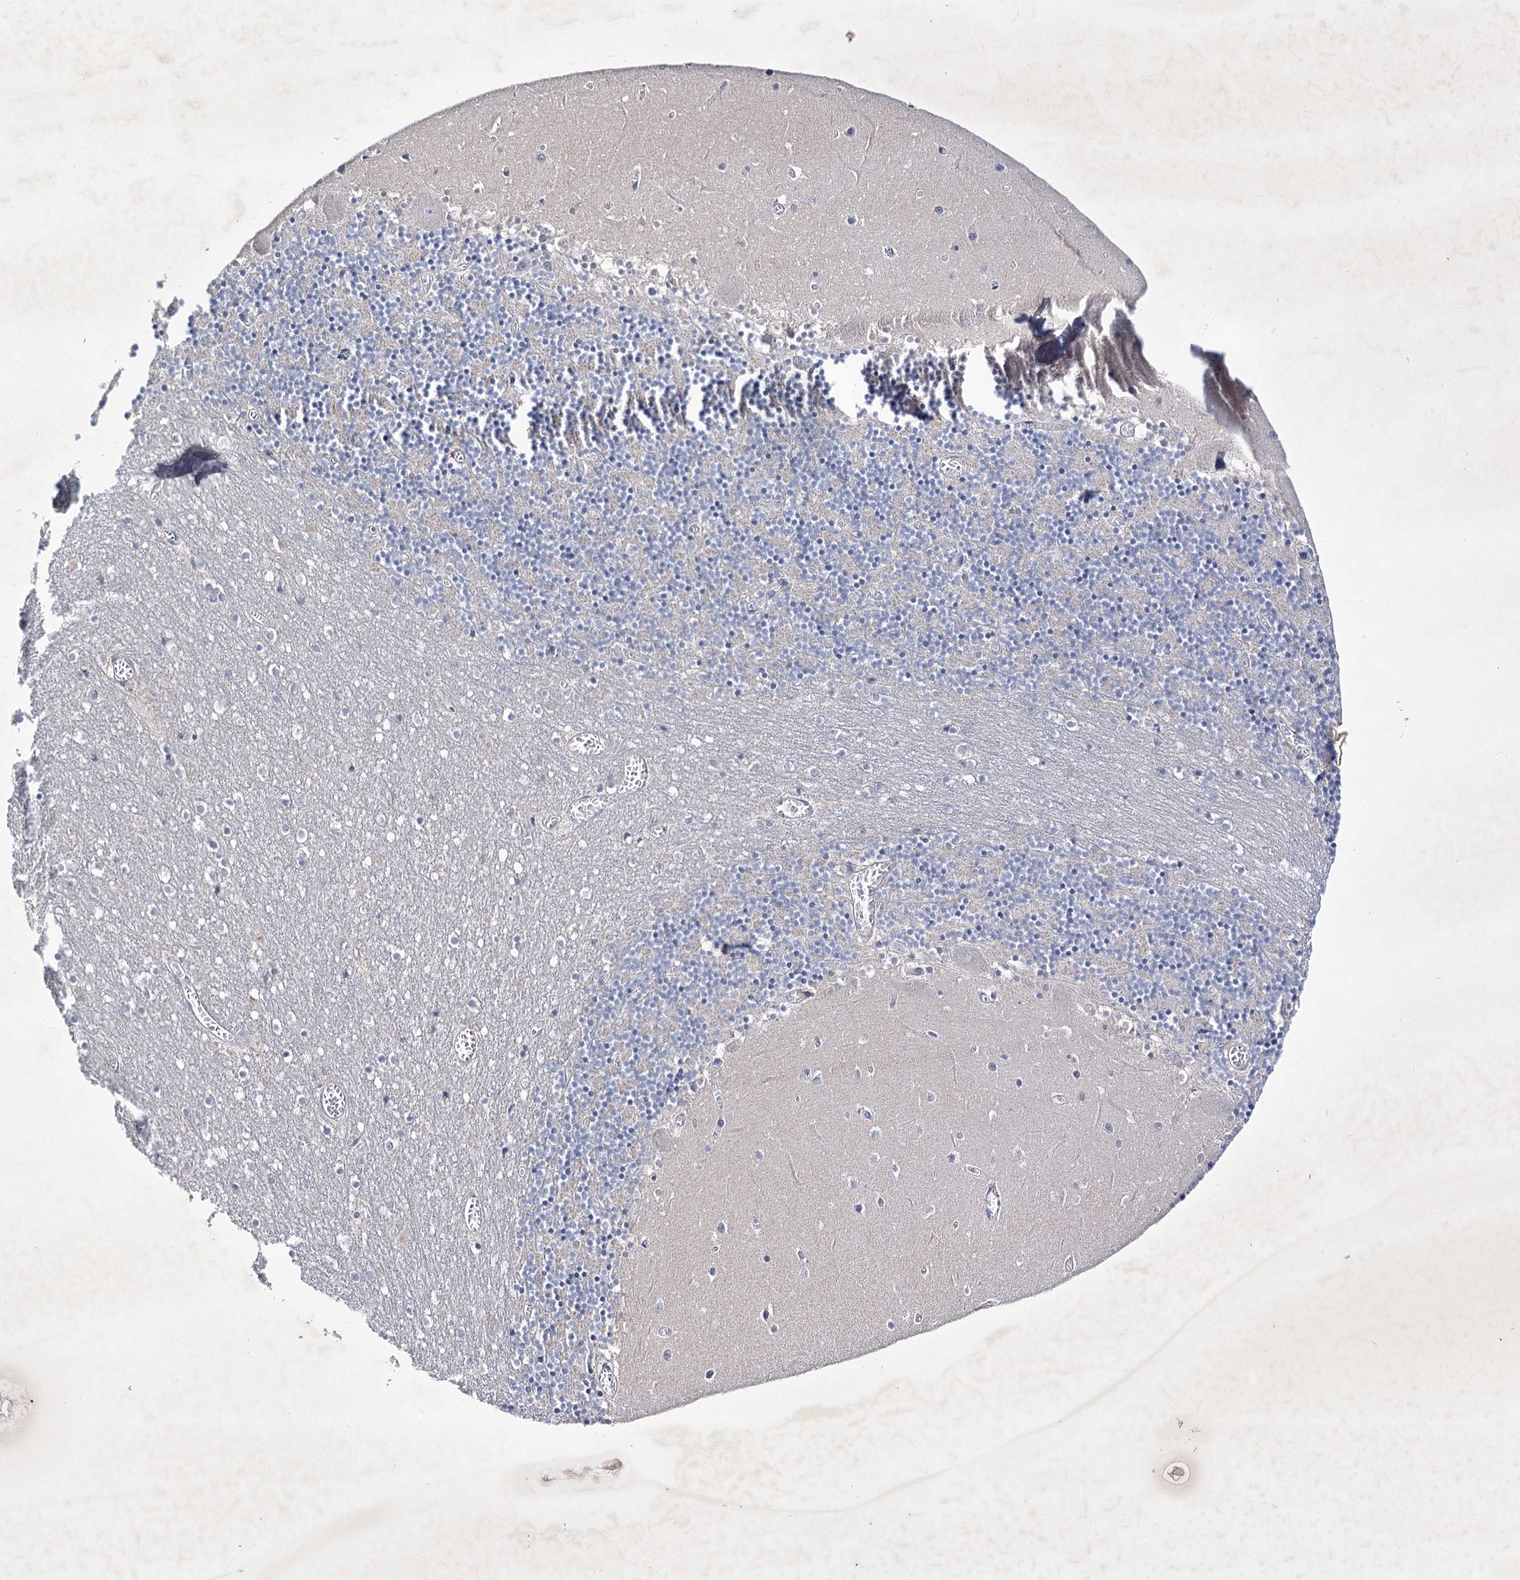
{"staining": {"intensity": "negative", "quantity": "none", "location": "none"}, "tissue": "cerebellum", "cell_type": "Cells in granular layer", "image_type": "normal", "snomed": [{"axis": "morphology", "description": "Normal tissue, NOS"}, {"axis": "topography", "description": "Cerebellum"}], "caption": "Immunohistochemistry photomicrograph of benign cerebellum stained for a protein (brown), which reveals no staining in cells in granular layer. Nuclei are stained in blue.", "gene": "COX15", "patient": {"sex": "female", "age": 28}}